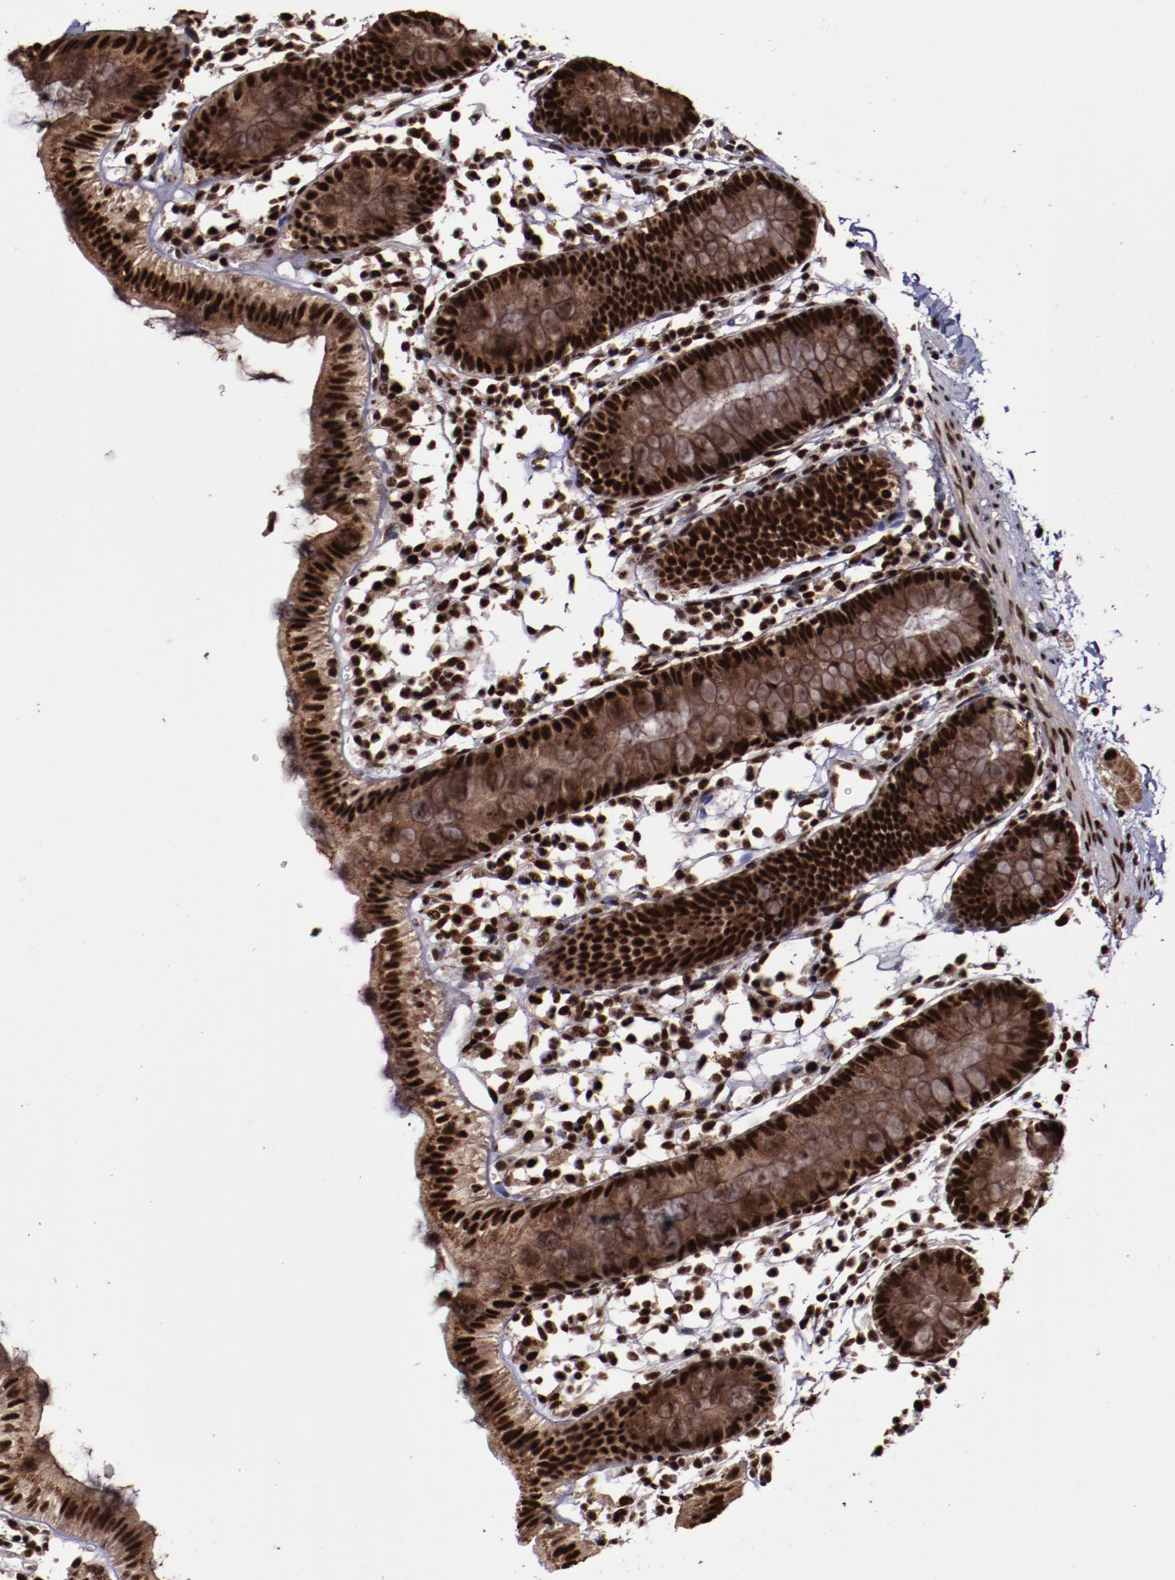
{"staining": {"intensity": "strong", "quantity": ">75%", "location": "nuclear"}, "tissue": "colon", "cell_type": "Endothelial cells", "image_type": "normal", "snomed": [{"axis": "morphology", "description": "Normal tissue, NOS"}, {"axis": "topography", "description": "Colon"}], "caption": "Approximately >75% of endothelial cells in normal colon exhibit strong nuclear protein positivity as visualized by brown immunohistochemical staining.", "gene": "SNW1", "patient": {"sex": "male", "age": 14}}